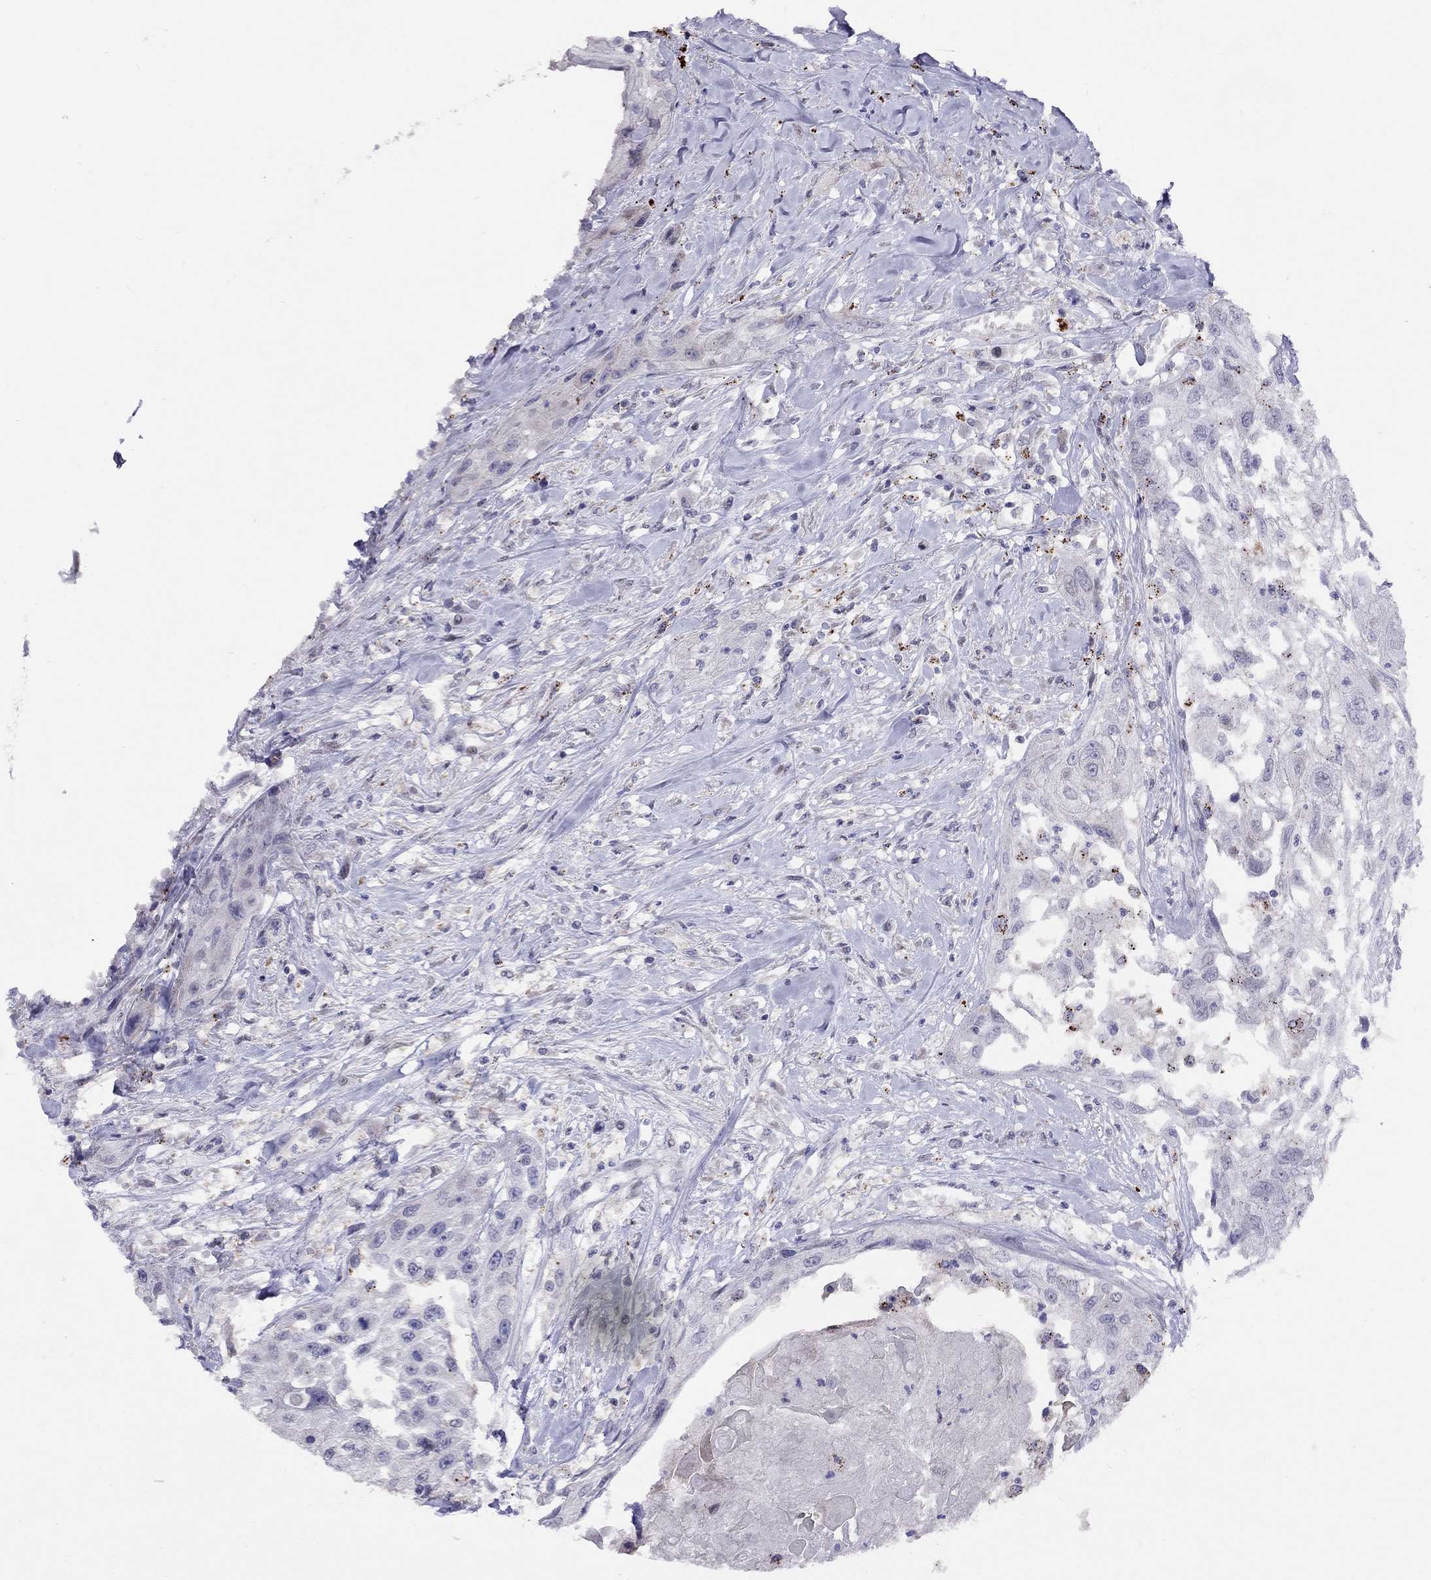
{"staining": {"intensity": "negative", "quantity": "none", "location": "none"}, "tissue": "head and neck cancer", "cell_type": "Tumor cells", "image_type": "cancer", "snomed": [{"axis": "morphology", "description": "Normal tissue, NOS"}, {"axis": "morphology", "description": "Squamous cell carcinoma, NOS"}, {"axis": "topography", "description": "Oral tissue"}, {"axis": "topography", "description": "Peripheral nerve tissue"}, {"axis": "topography", "description": "Head-Neck"}], "caption": "This is an immunohistochemistry (IHC) micrograph of human head and neck cancer (squamous cell carcinoma). There is no positivity in tumor cells.", "gene": "MAGEB4", "patient": {"sex": "female", "age": 59}}